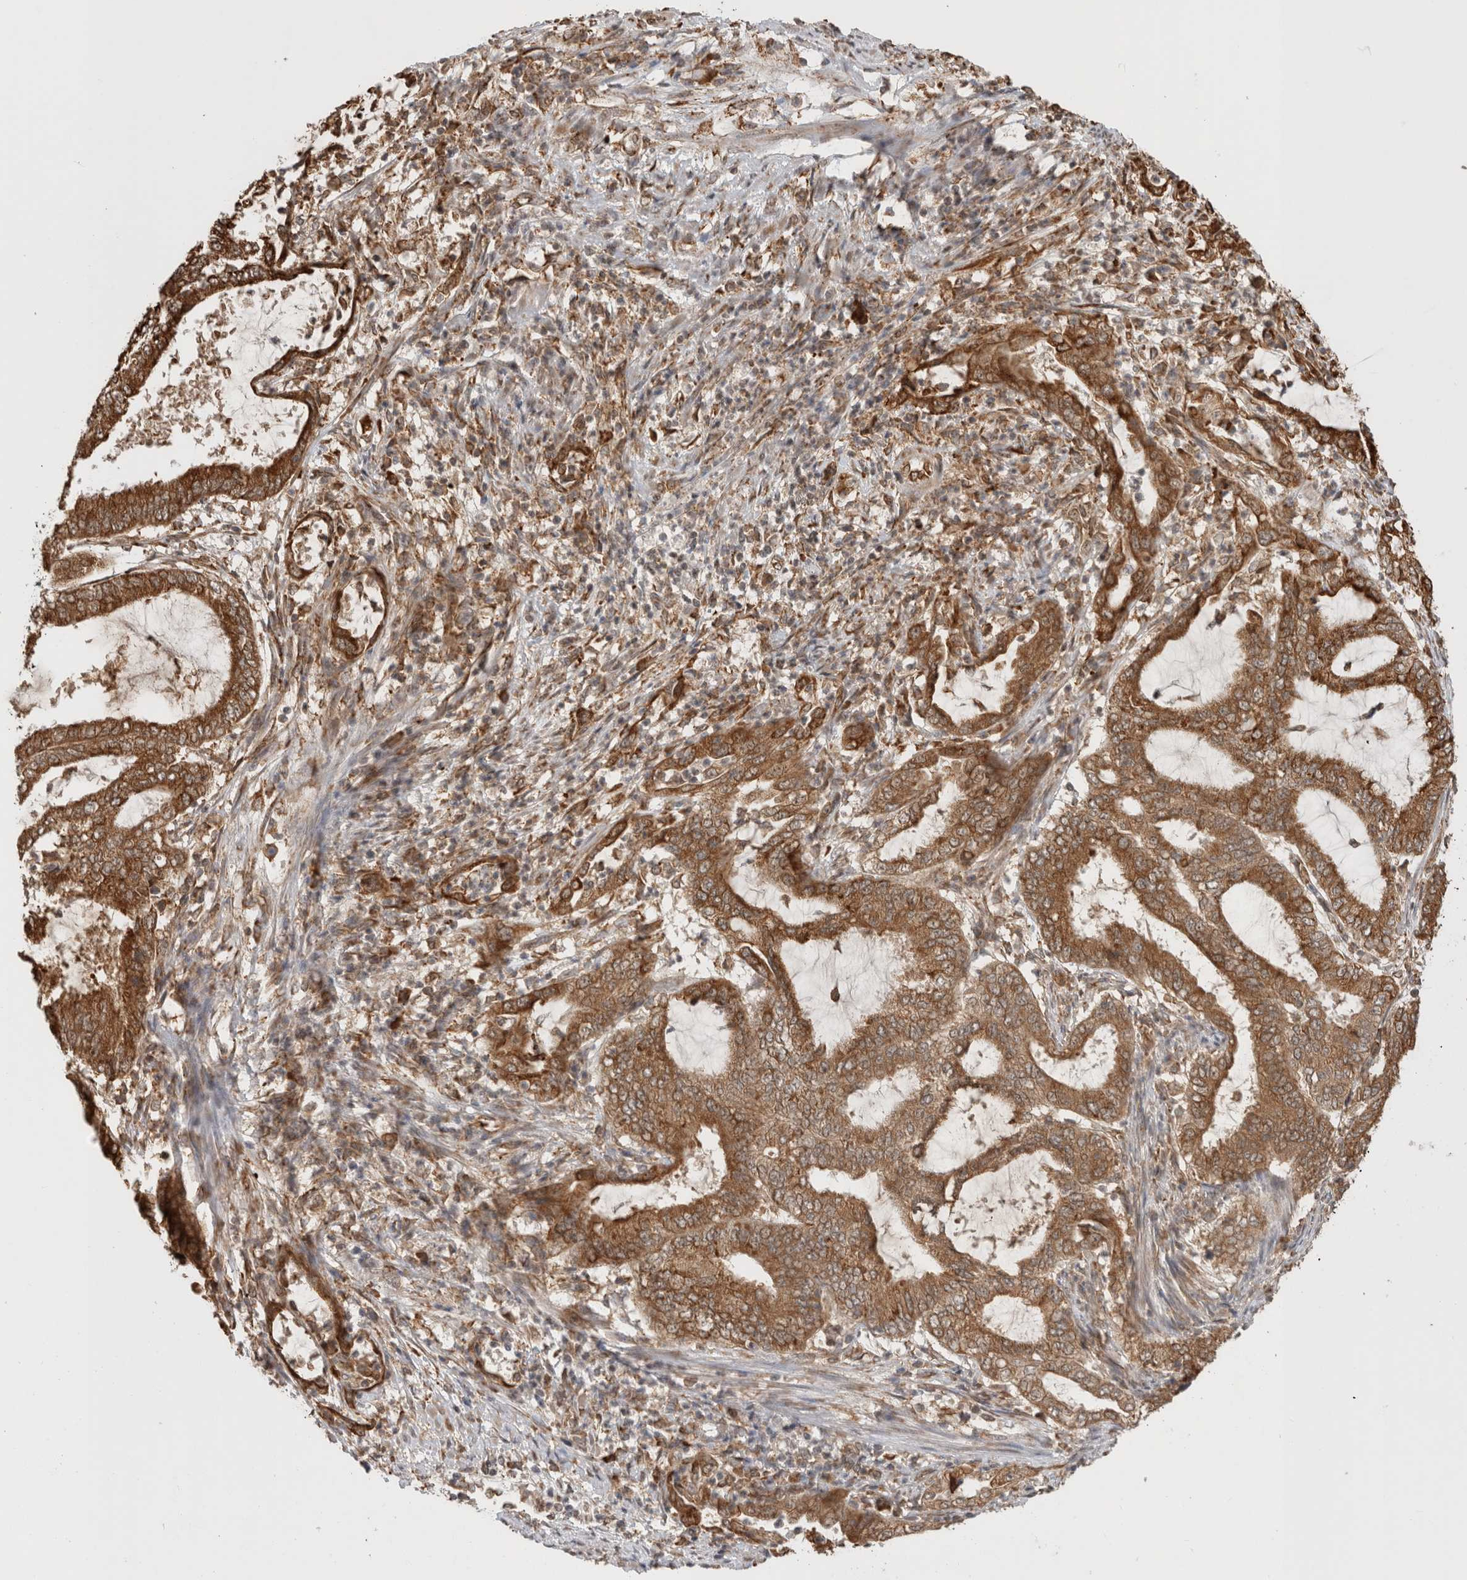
{"staining": {"intensity": "moderate", "quantity": ">75%", "location": "cytoplasmic/membranous"}, "tissue": "endometrial cancer", "cell_type": "Tumor cells", "image_type": "cancer", "snomed": [{"axis": "morphology", "description": "Adenocarcinoma, NOS"}, {"axis": "topography", "description": "Endometrium"}], "caption": "Human endometrial cancer stained with a brown dye displays moderate cytoplasmic/membranous positive positivity in about >75% of tumor cells.", "gene": "MS4A7", "patient": {"sex": "female", "age": 51}}